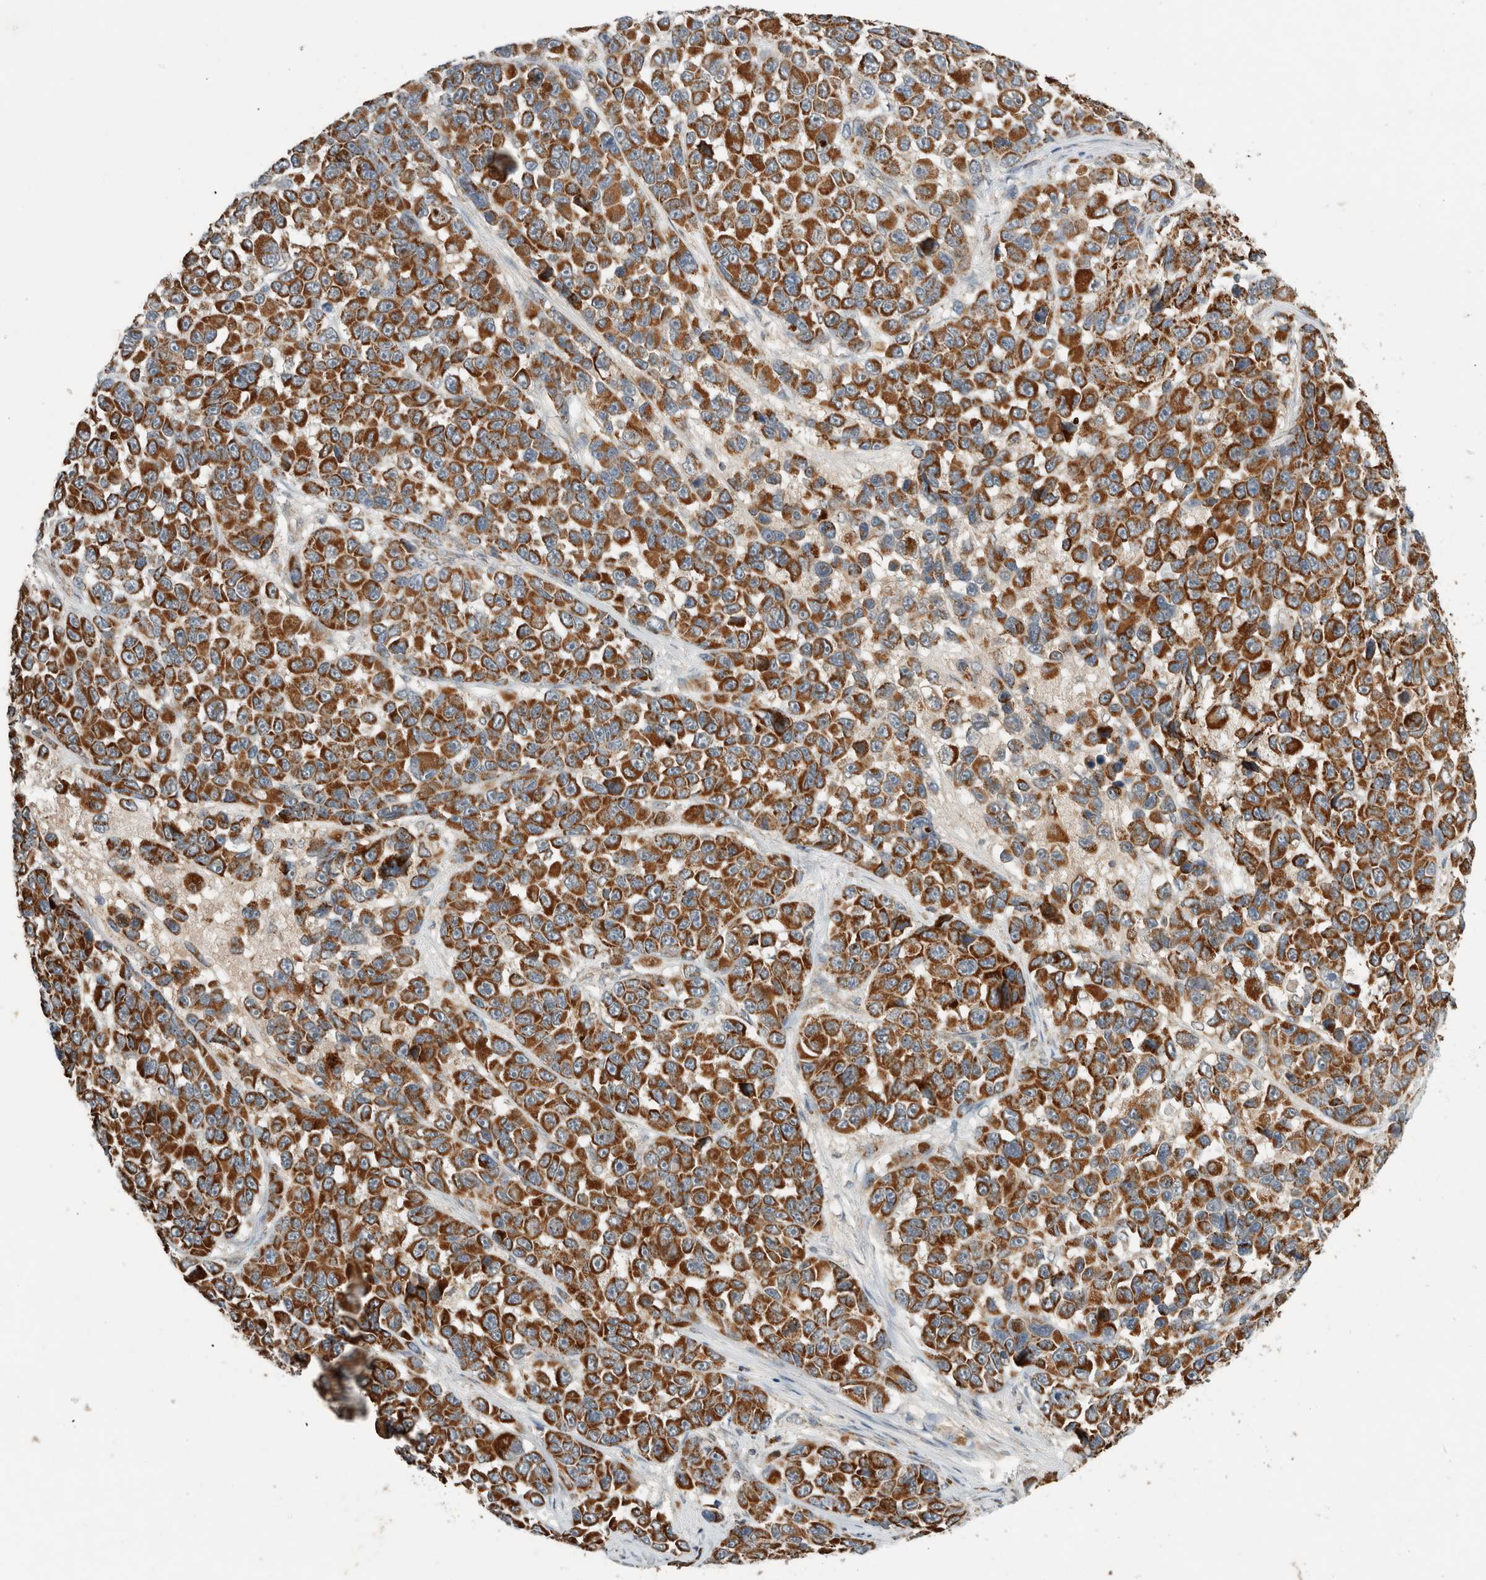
{"staining": {"intensity": "strong", "quantity": ">75%", "location": "cytoplasmic/membranous"}, "tissue": "melanoma", "cell_type": "Tumor cells", "image_type": "cancer", "snomed": [{"axis": "morphology", "description": "Malignant melanoma, NOS"}, {"axis": "topography", "description": "Skin"}], "caption": "Immunohistochemistry (IHC) staining of melanoma, which exhibits high levels of strong cytoplasmic/membranous staining in approximately >75% of tumor cells indicating strong cytoplasmic/membranous protein expression. The staining was performed using DAB (brown) for protein detection and nuclei were counterstained in hematoxylin (blue).", "gene": "AMPD1", "patient": {"sex": "male", "age": 53}}